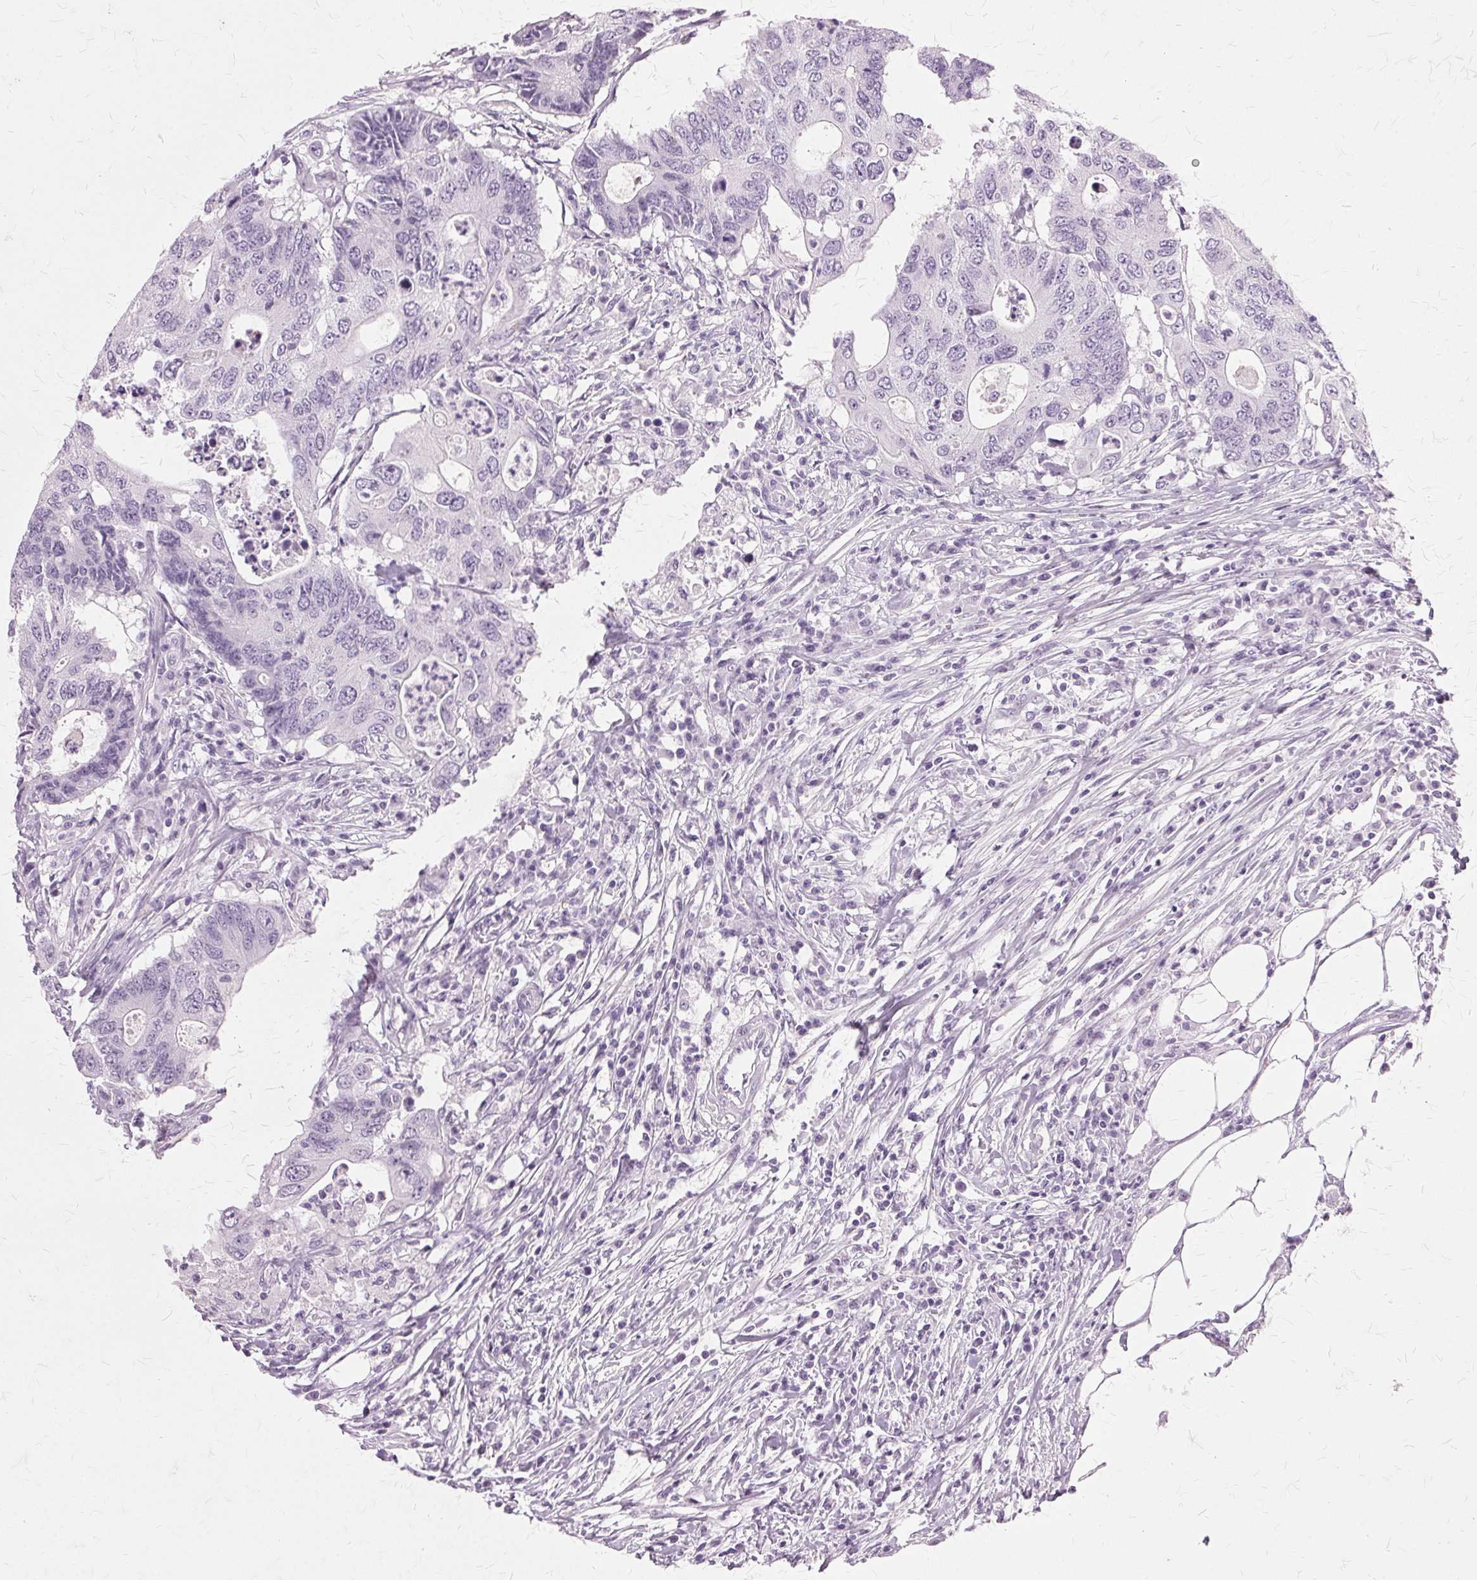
{"staining": {"intensity": "negative", "quantity": "none", "location": "none"}, "tissue": "colorectal cancer", "cell_type": "Tumor cells", "image_type": "cancer", "snomed": [{"axis": "morphology", "description": "Adenocarcinoma, NOS"}, {"axis": "topography", "description": "Colon"}], "caption": "This is an immunohistochemistry (IHC) image of colorectal adenocarcinoma. There is no staining in tumor cells.", "gene": "SLC45A3", "patient": {"sex": "male", "age": 71}}